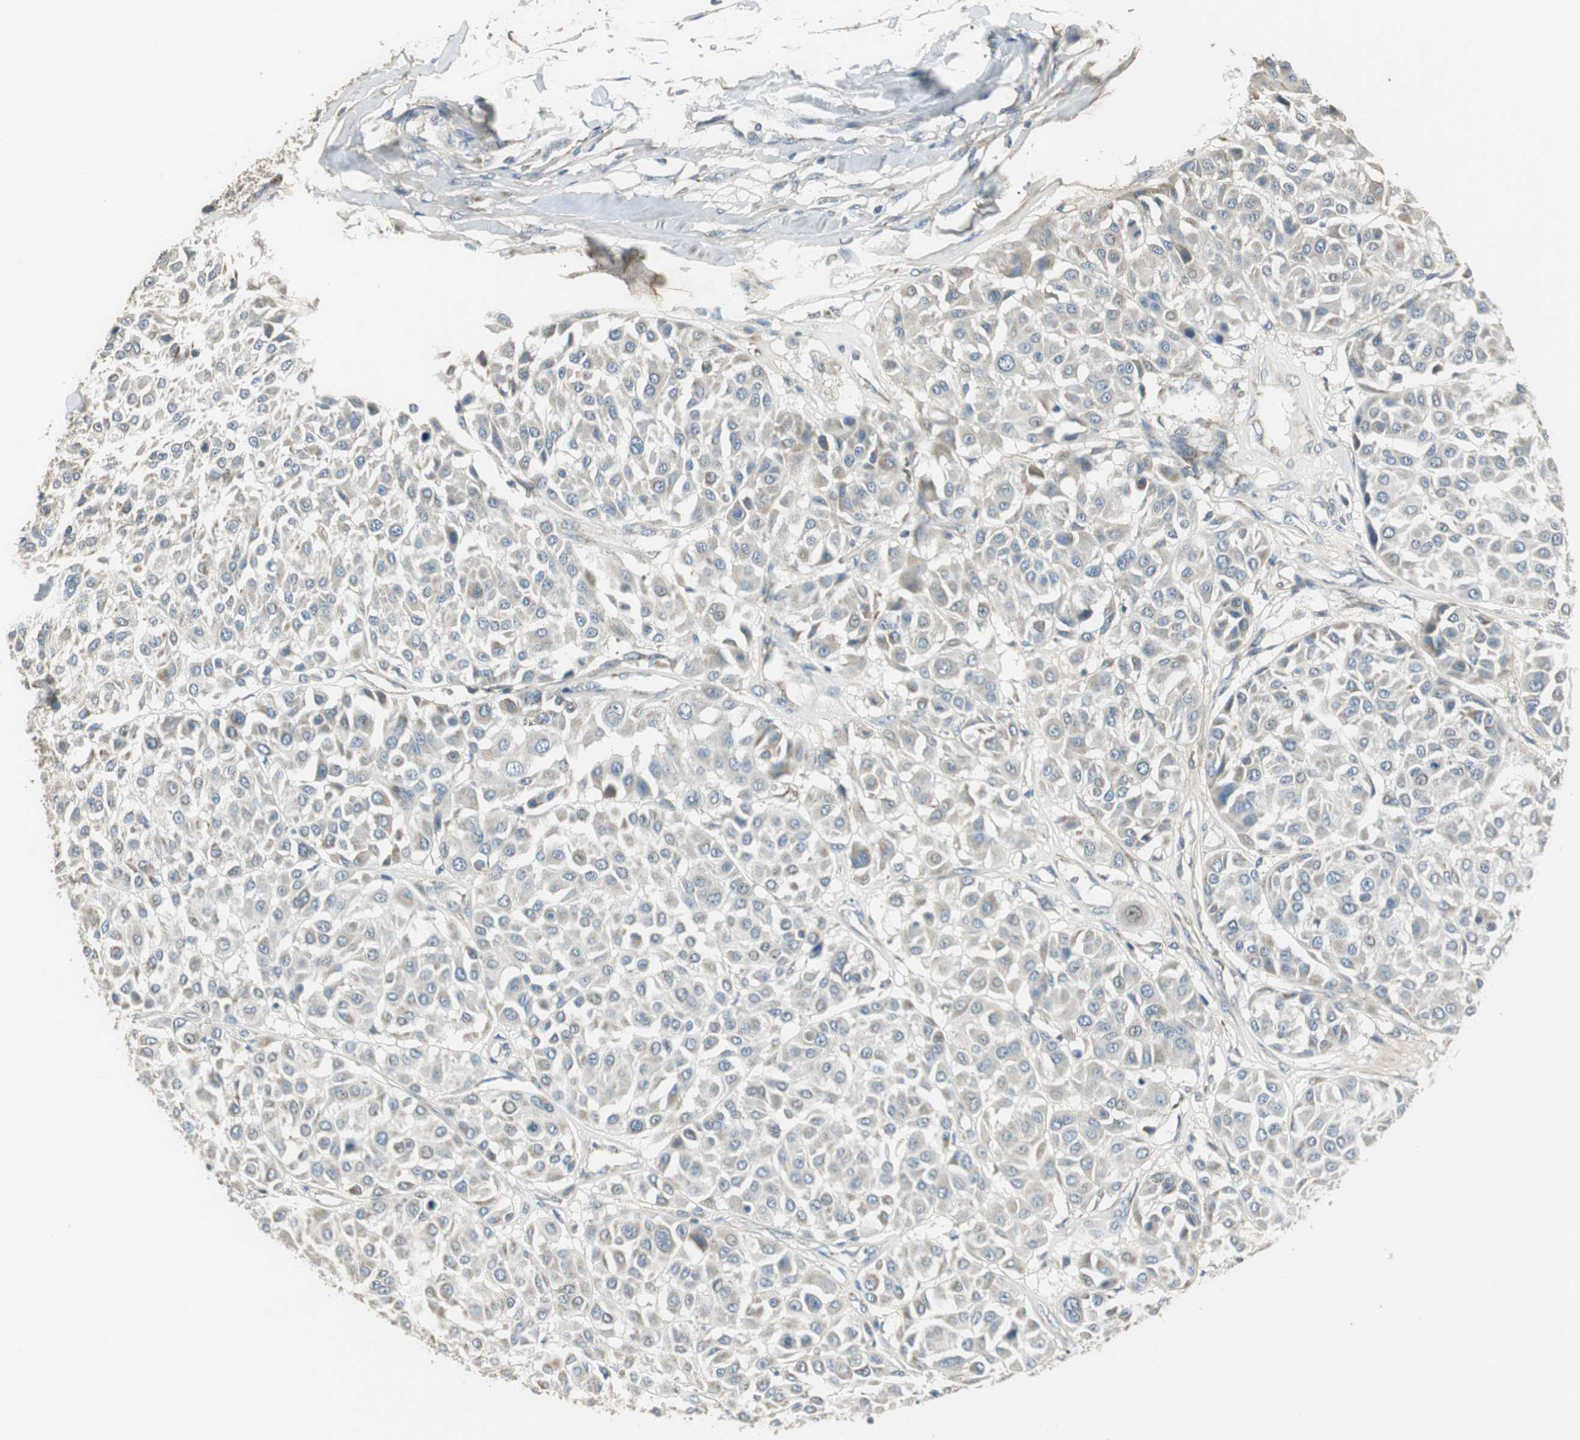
{"staining": {"intensity": "weak", "quantity": "25%-75%", "location": "cytoplasmic/membranous"}, "tissue": "melanoma", "cell_type": "Tumor cells", "image_type": "cancer", "snomed": [{"axis": "morphology", "description": "Malignant melanoma, Metastatic site"}, {"axis": "topography", "description": "Soft tissue"}], "caption": "A low amount of weak cytoplasmic/membranous expression is appreciated in approximately 25%-75% of tumor cells in malignant melanoma (metastatic site) tissue.", "gene": "MSTO1", "patient": {"sex": "male", "age": 41}}